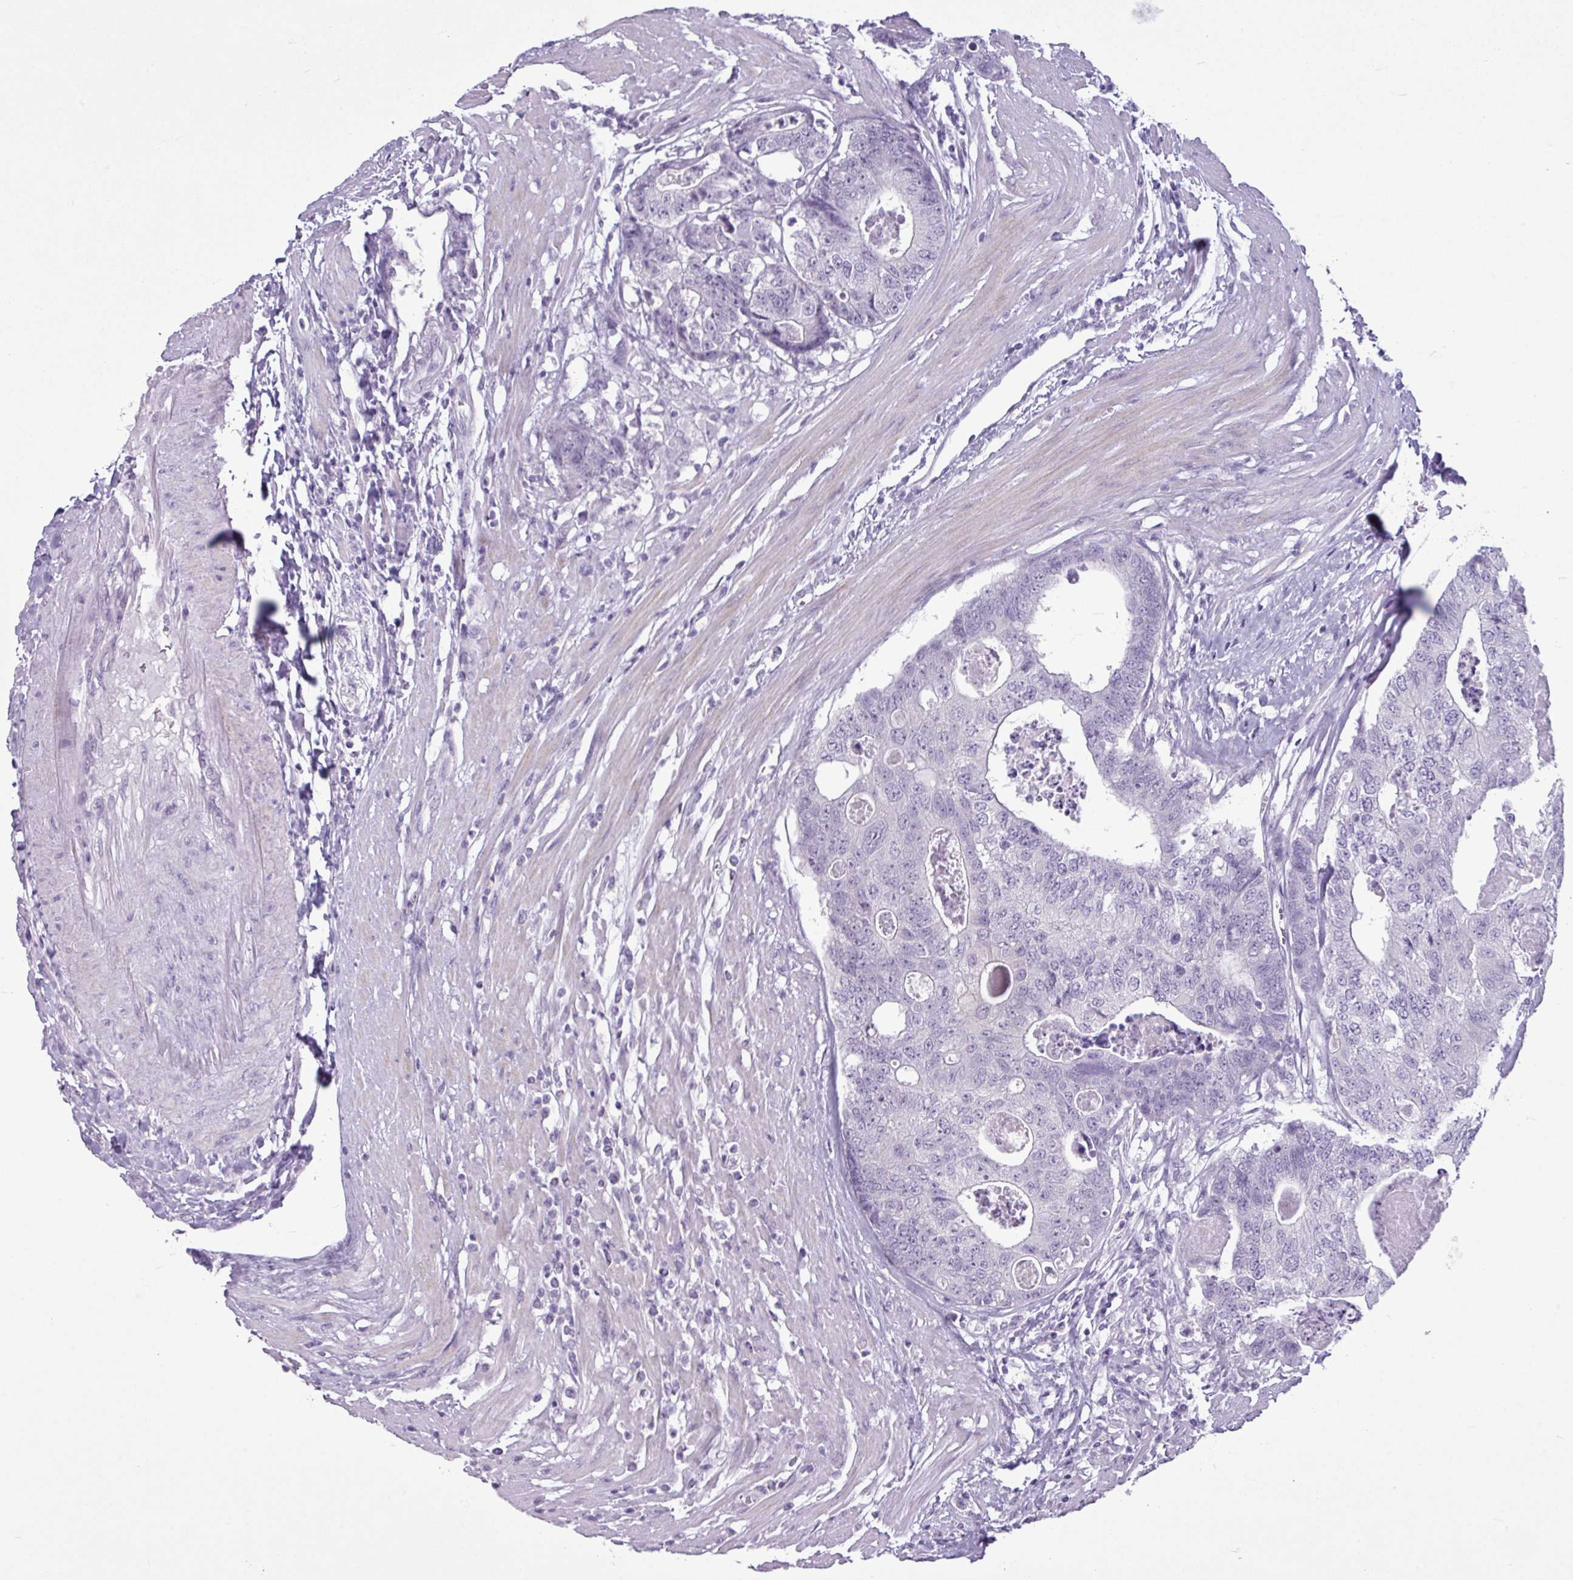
{"staining": {"intensity": "negative", "quantity": "none", "location": "none"}, "tissue": "colorectal cancer", "cell_type": "Tumor cells", "image_type": "cancer", "snomed": [{"axis": "morphology", "description": "Adenocarcinoma, NOS"}, {"axis": "topography", "description": "Colon"}], "caption": "Immunohistochemical staining of human colorectal adenocarcinoma exhibits no significant expression in tumor cells.", "gene": "AMY2A", "patient": {"sex": "female", "age": 67}}